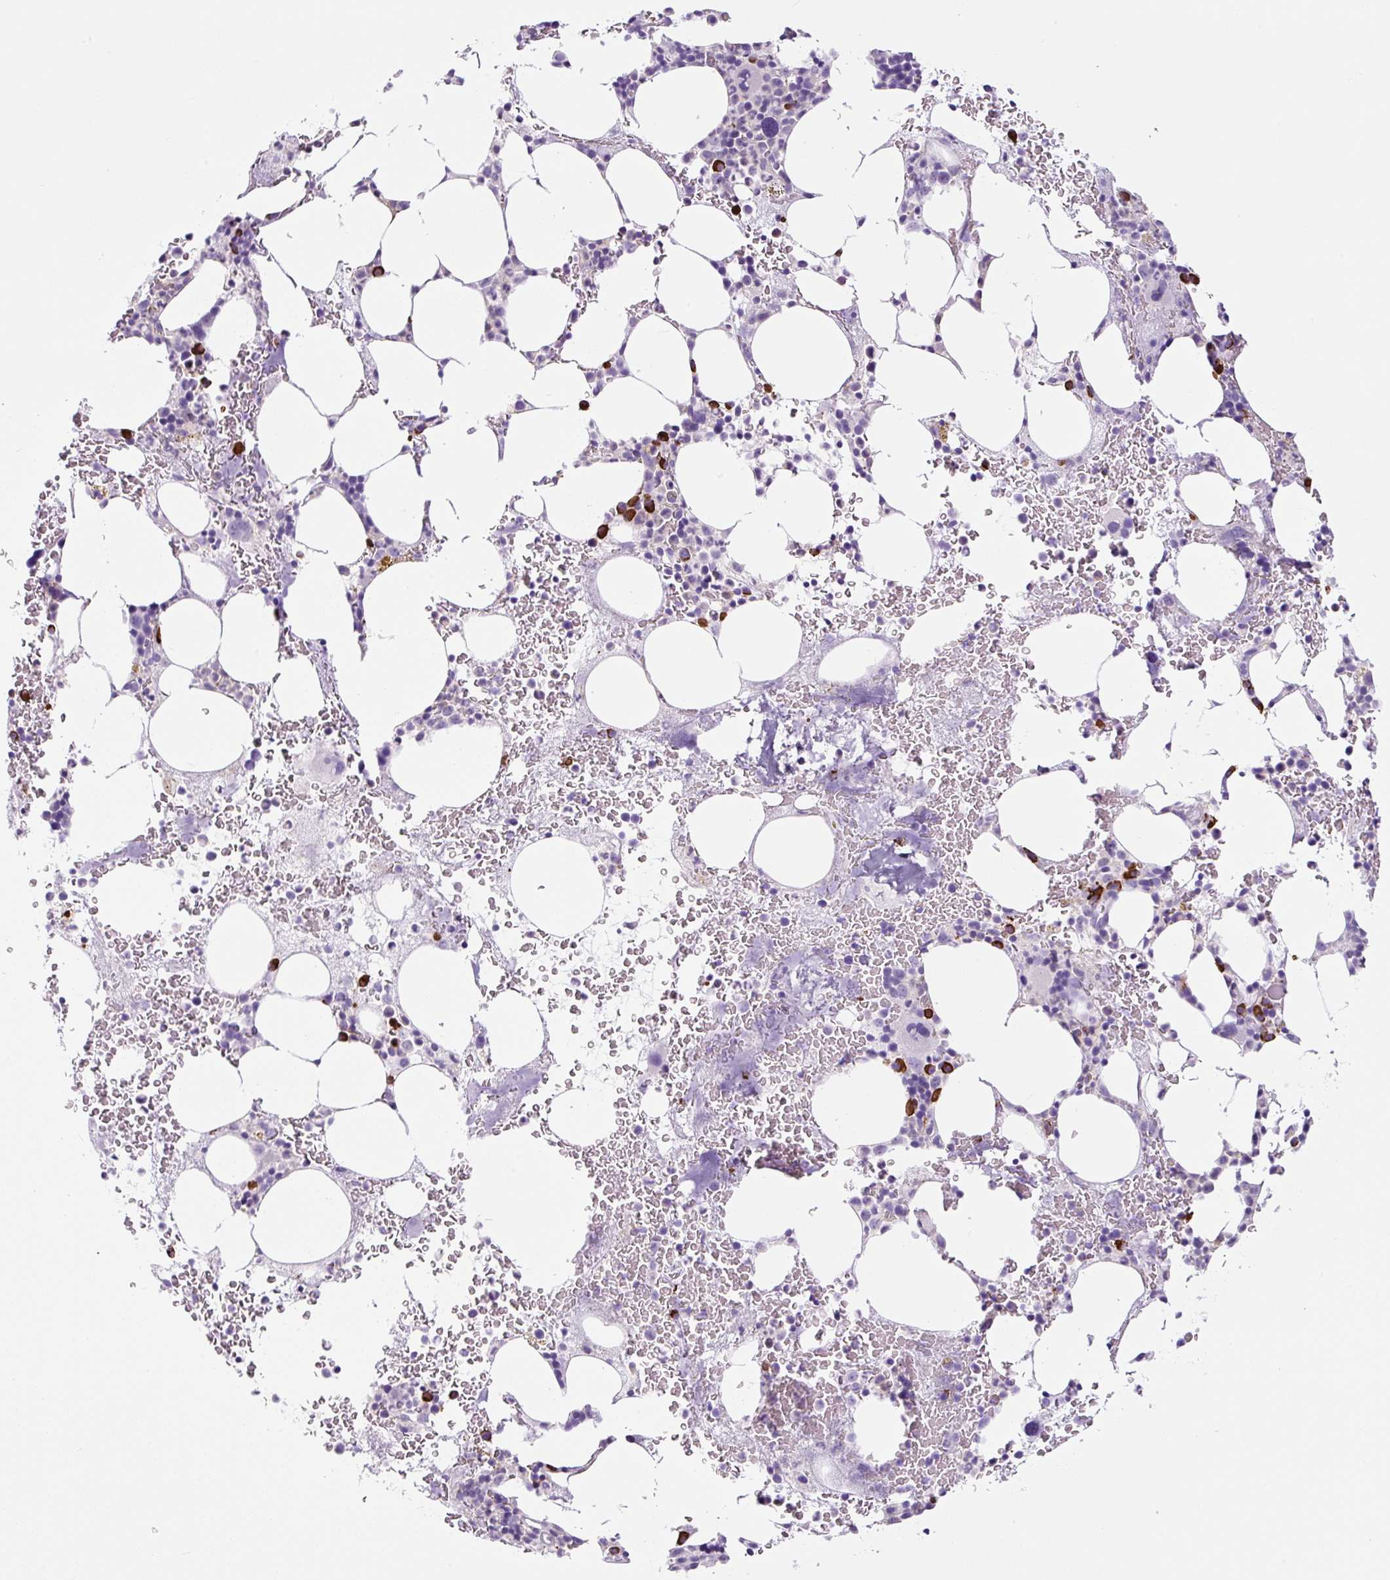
{"staining": {"intensity": "strong", "quantity": "<25%", "location": "cytoplasmic/membranous"}, "tissue": "bone marrow", "cell_type": "Hematopoietic cells", "image_type": "normal", "snomed": [{"axis": "morphology", "description": "Normal tissue, NOS"}, {"axis": "topography", "description": "Bone marrow"}], "caption": "This is a photomicrograph of immunohistochemistry staining of benign bone marrow, which shows strong expression in the cytoplasmic/membranous of hematopoietic cells.", "gene": "RNF212B", "patient": {"sex": "male", "age": 62}}